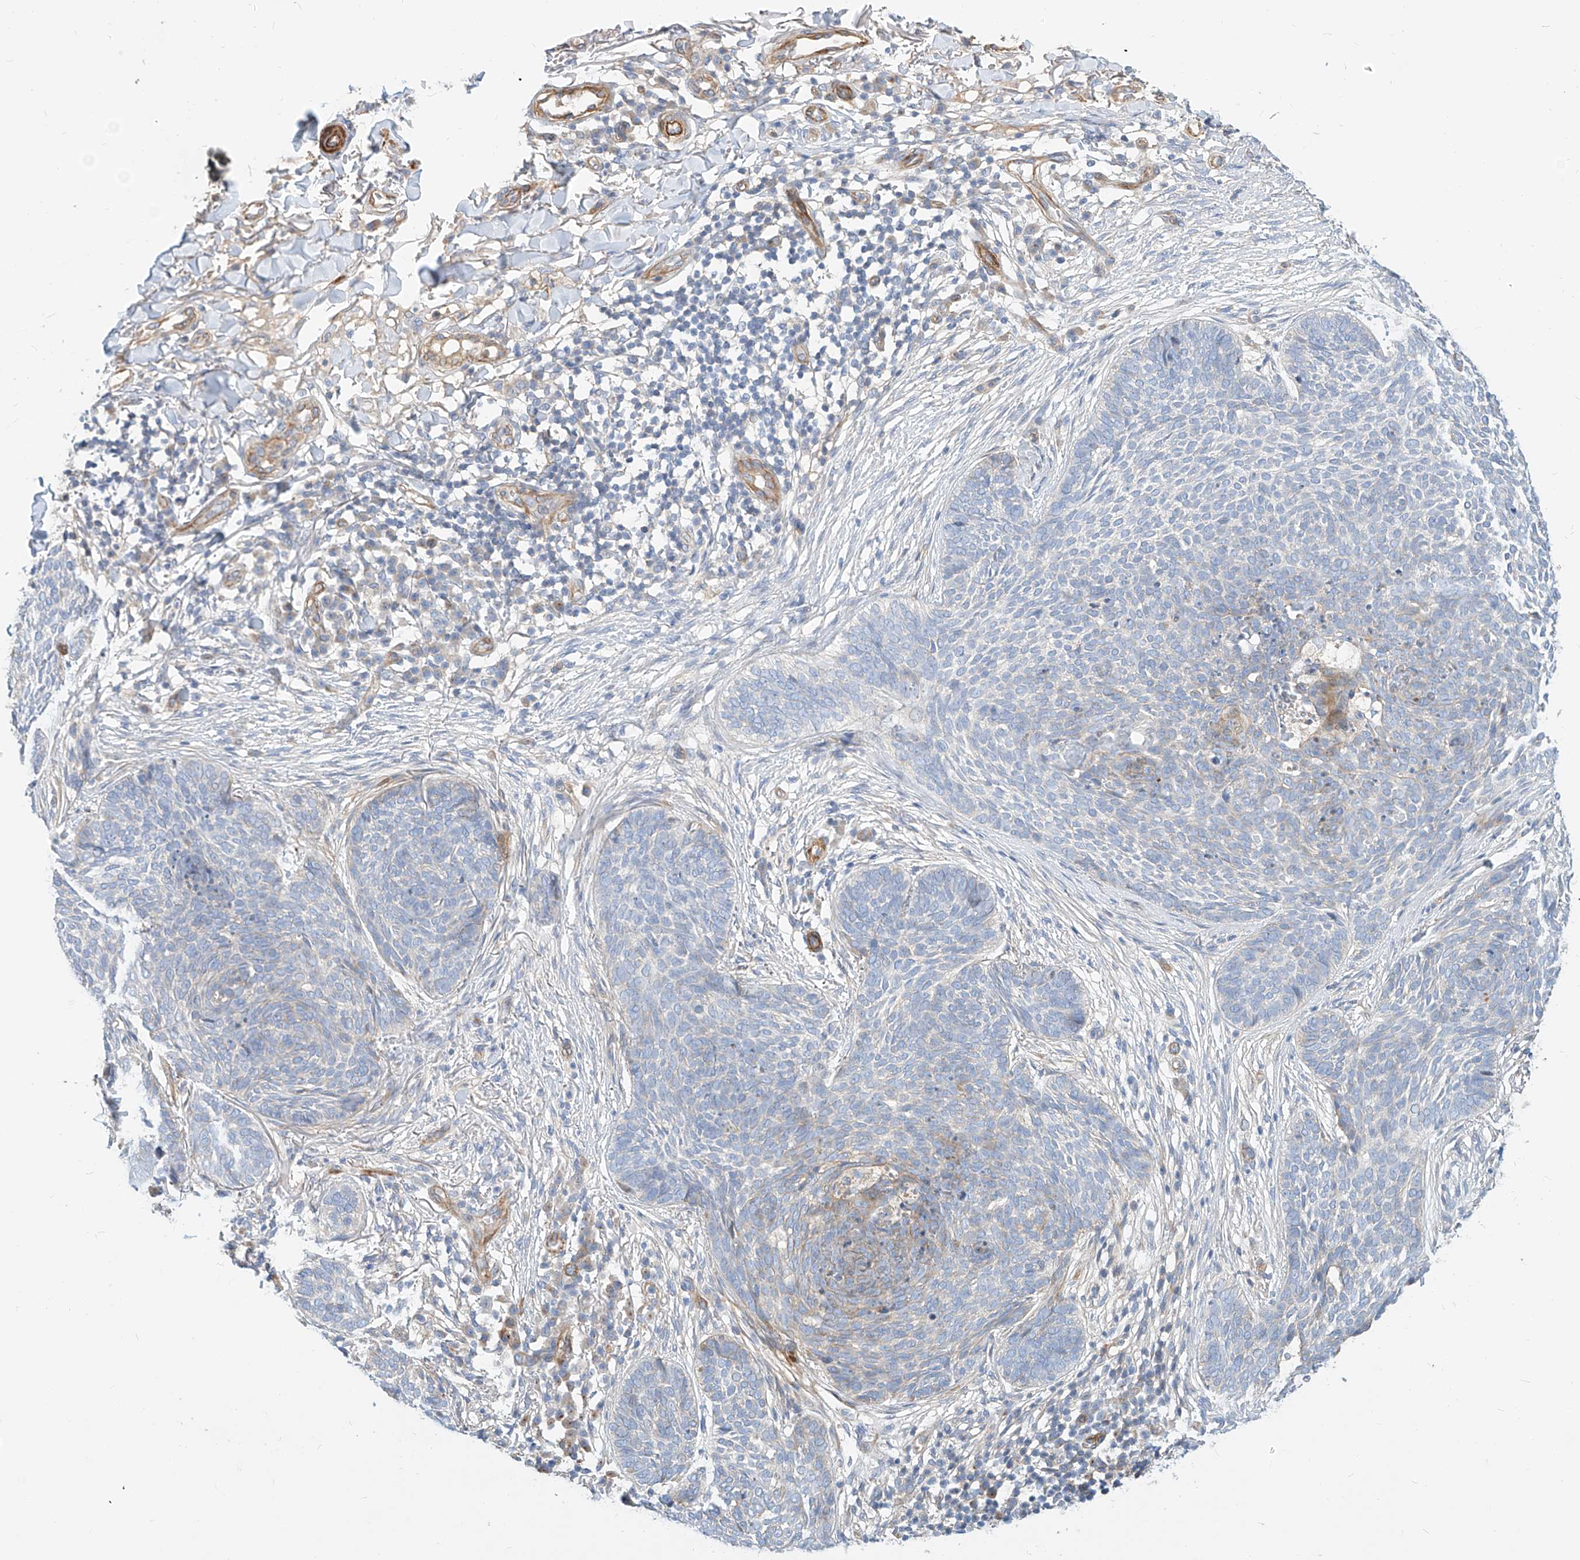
{"staining": {"intensity": "negative", "quantity": "none", "location": "none"}, "tissue": "skin cancer", "cell_type": "Tumor cells", "image_type": "cancer", "snomed": [{"axis": "morphology", "description": "Basal cell carcinoma"}, {"axis": "topography", "description": "Skin"}], "caption": "A histopathology image of basal cell carcinoma (skin) stained for a protein reveals no brown staining in tumor cells. (Immunohistochemistry (ihc), brightfield microscopy, high magnification).", "gene": "KCNH5", "patient": {"sex": "female", "age": 64}}